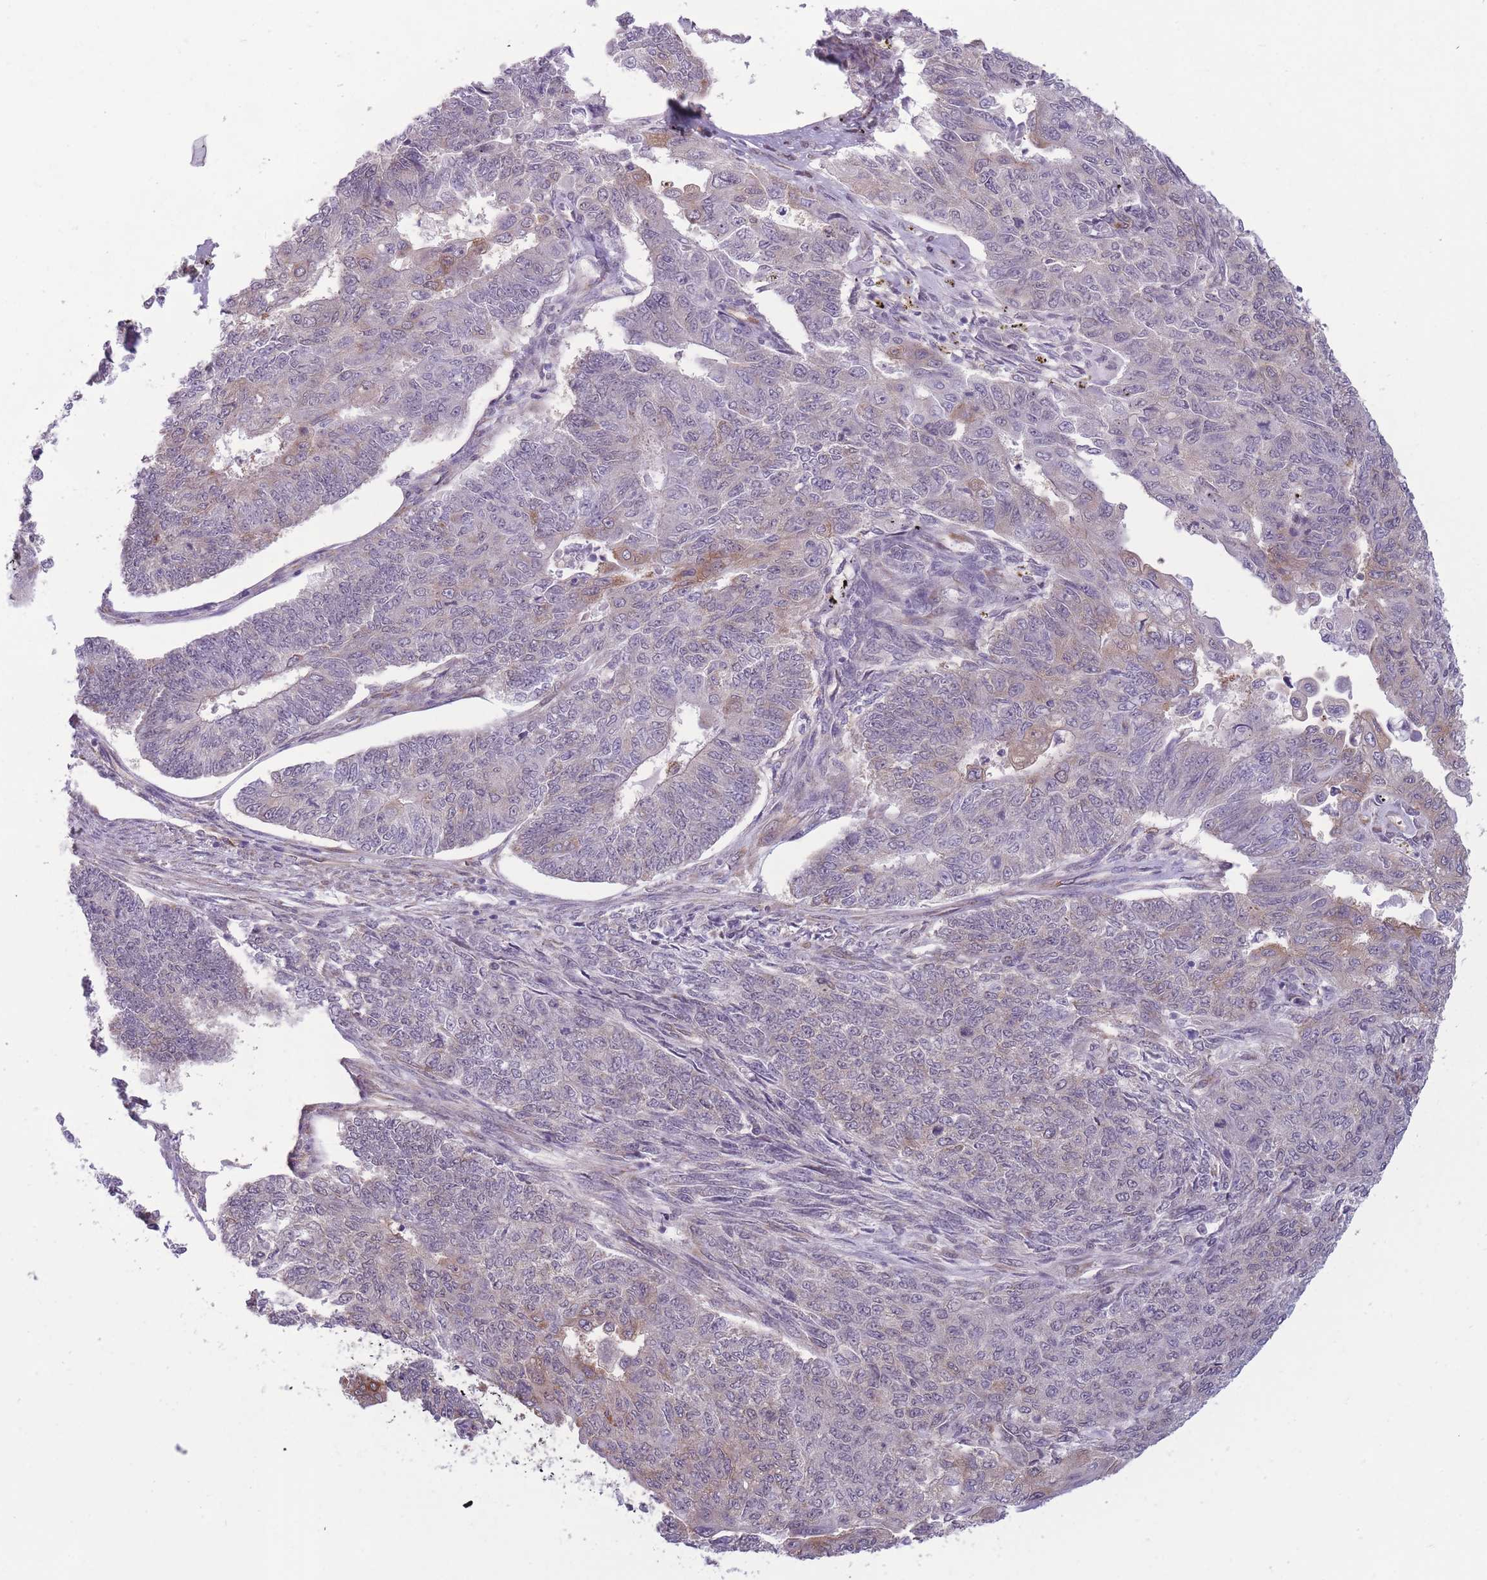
{"staining": {"intensity": "weak", "quantity": "<25%", "location": "cytoplasmic/membranous"}, "tissue": "endometrial cancer", "cell_type": "Tumor cells", "image_type": "cancer", "snomed": [{"axis": "morphology", "description": "Adenocarcinoma, NOS"}, {"axis": "topography", "description": "Endometrium"}], "caption": "An immunohistochemistry (IHC) histopathology image of endometrial adenocarcinoma is shown. There is no staining in tumor cells of endometrial adenocarcinoma.", "gene": "TMEM121", "patient": {"sex": "female", "age": 32}}